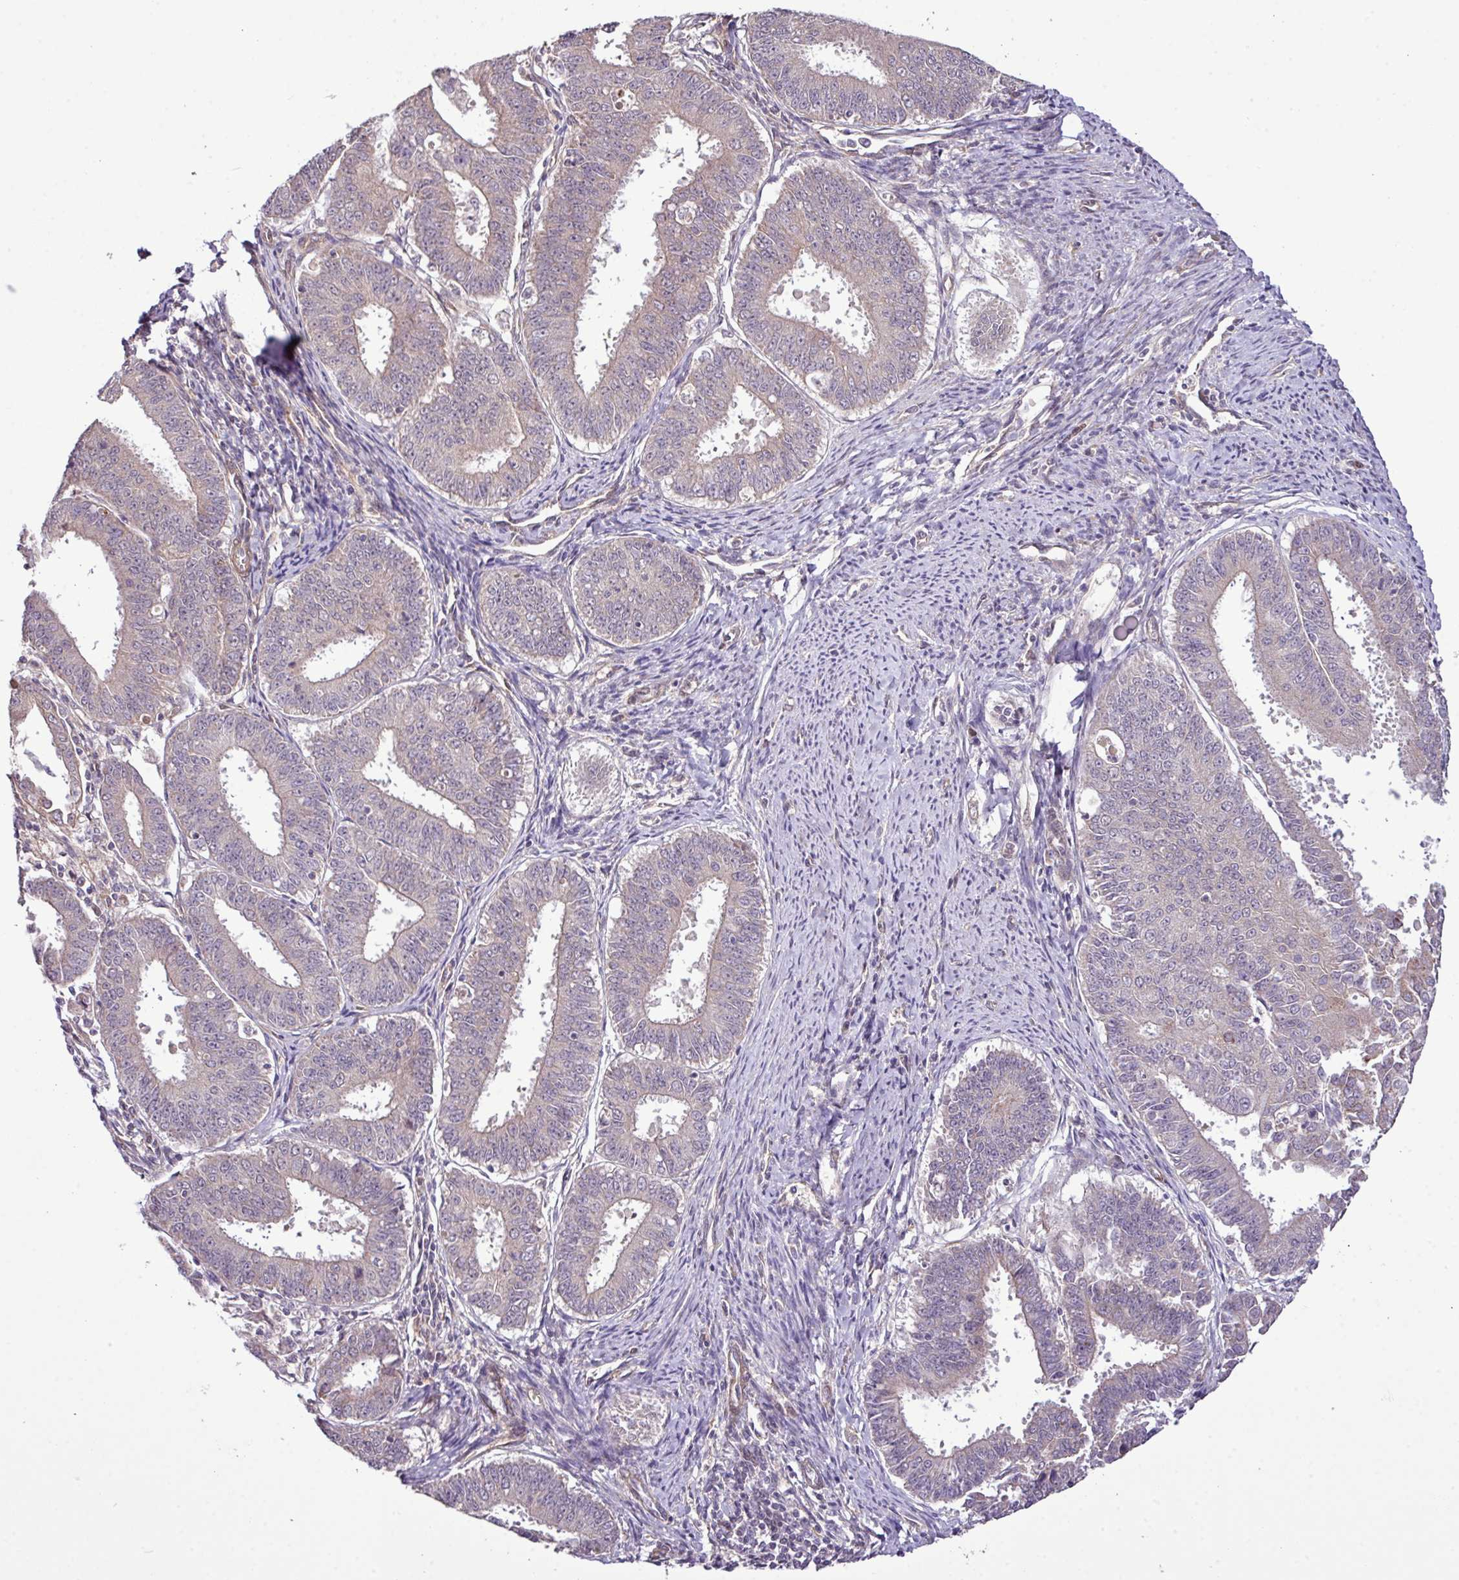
{"staining": {"intensity": "weak", "quantity": "<25%", "location": "cytoplasmic/membranous"}, "tissue": "endometrial cancer", "cell_type": "Tumor cells", "image_type": "cancer", "snomed": [{"axis": "morphology", "description": "Adenocarcinoma, NOS"}, {"axis": "topography", "description": "Endometrium"}], "caption": "IHC image of human endometrial cancer (adenocarcinoma) stained for a protein (brown), which exhibits no expression in tumor cells. The staining was performed using DAB (3,3'-diaminobenzidine) to visualize the protein expression in brown, while the nuclei were stained in blue with hematoxylin (Magnification: 20x).", "gene": "XIAP", "patient": {"sex": "female", "age": 73}}